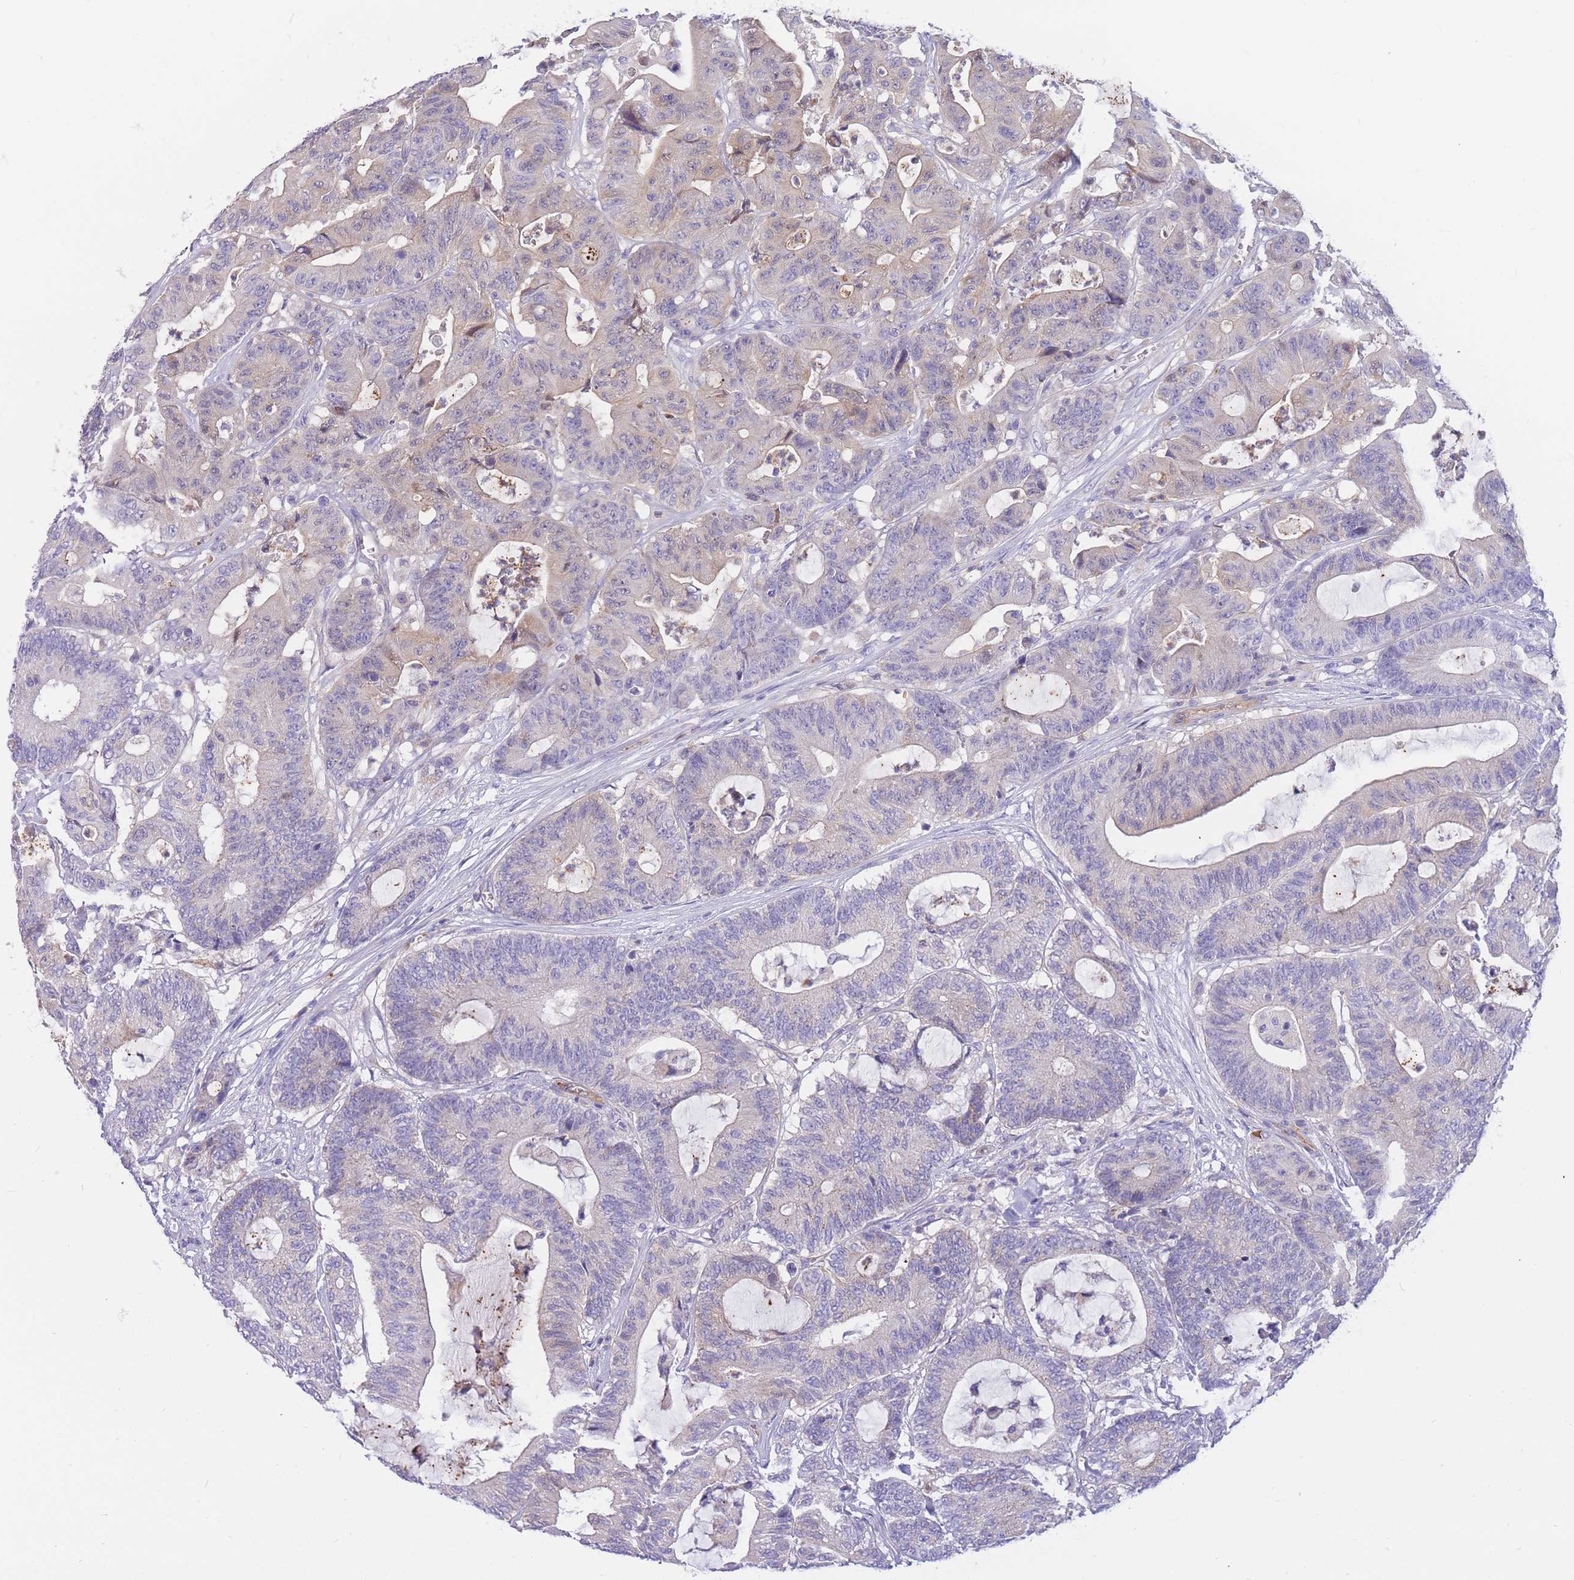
{"staining": {"intensity": "negative", "quantity": "none", "location": "none"}, "tissue": "colorectal cancer", "cell_type": "Tumor cells", "image_type": "cancer", "snomed": [{"axis": "morphology", "description": "Adenocarcinoma, NOS"}, {"axis": "topography", "description": "Colon"}], "caption": "The immunohistochemistry histopathology image has no significant staining in tumor cells of colorectal cancer (adenocarcinoma) tissue. (Immunohistochemistry, brightfield microscopy, high magnification).", "gene": "SULT1A1", "patient": {"sex": "female", "age": 84}}